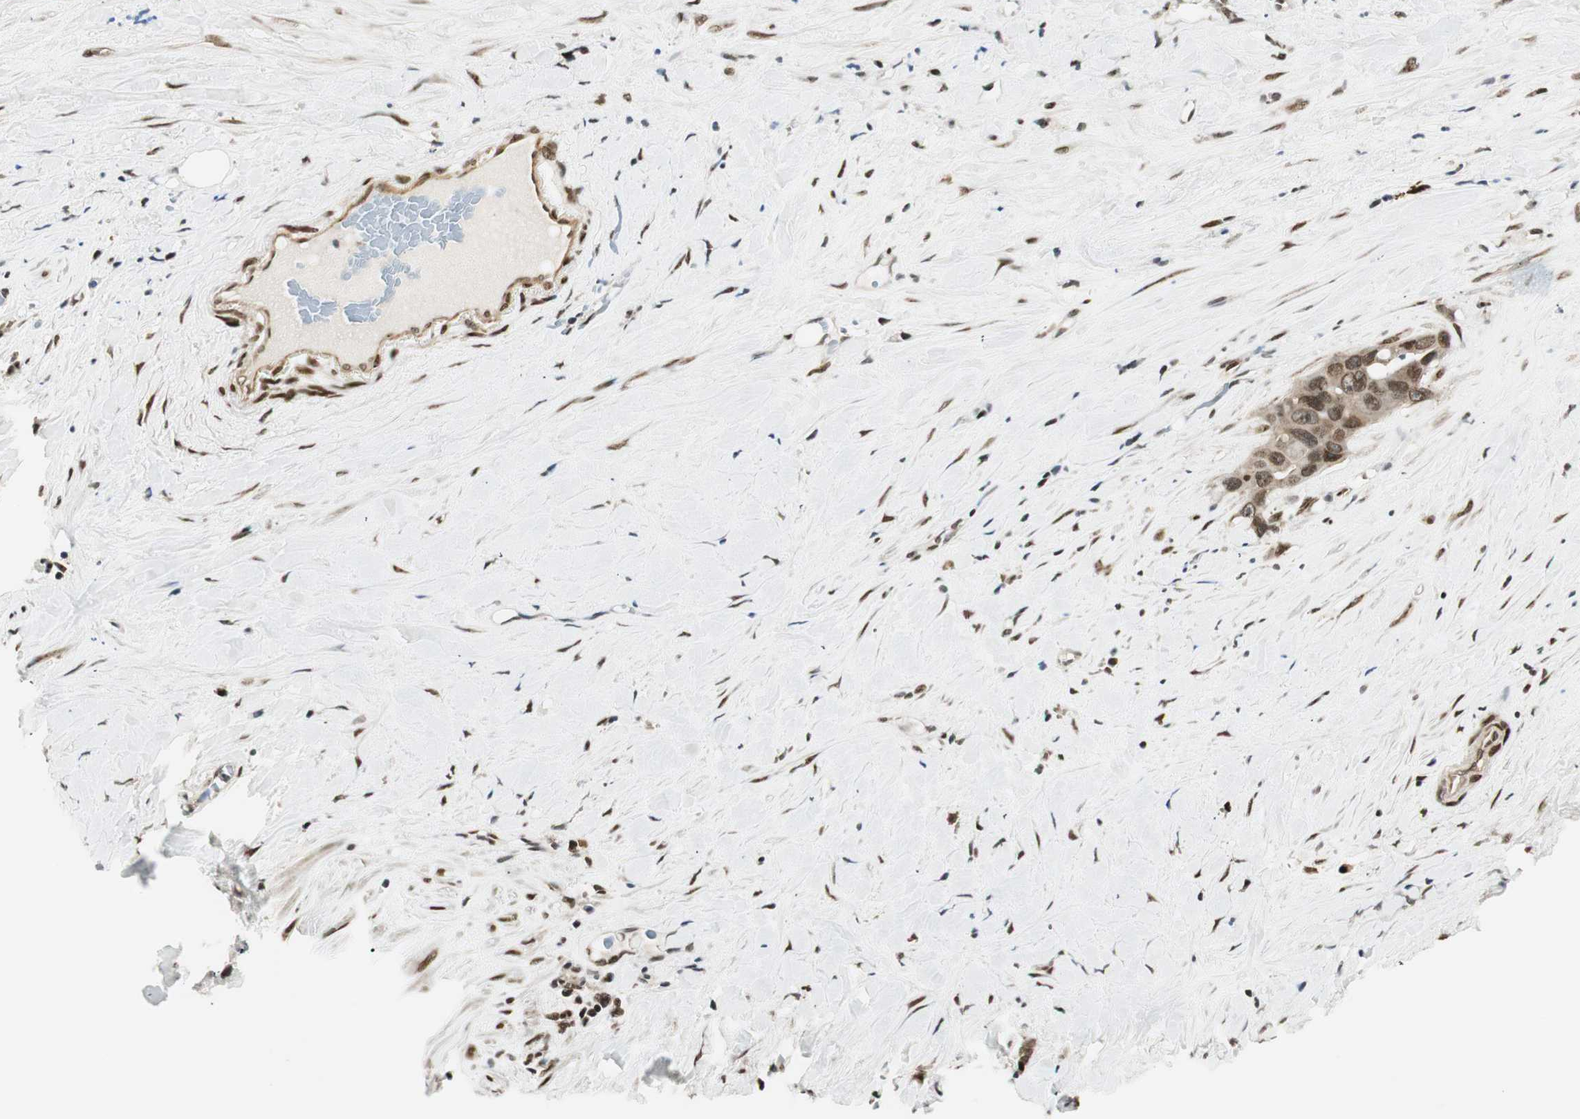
{"staining": {"intensity": "moderate", "quantity": ">75%", "location": "nuclear"}, "tissue": "liver cancer", "cell_type": "Tumor cells", "image_type": "cancer", "snomed": [{"axis": "morphology", "description": "Cholangiocarcinoma"}, {"axis": "topography", "description": "Liver"}], "caption": "IHC staining of liver cancer (cholangiocarcinoma), which displays medium levels of moderate nuclear staining in approximately >75% of tumor cells indicating moderate nuclear protein positivity. The staining was performed using DAB (3,3'-diaminobenzidine) (brown) for protein detection and nuclei were counterstained in hematoxylin (blue).", "gene": "RING1", "patient": {"sex": "female", "age": 65}}